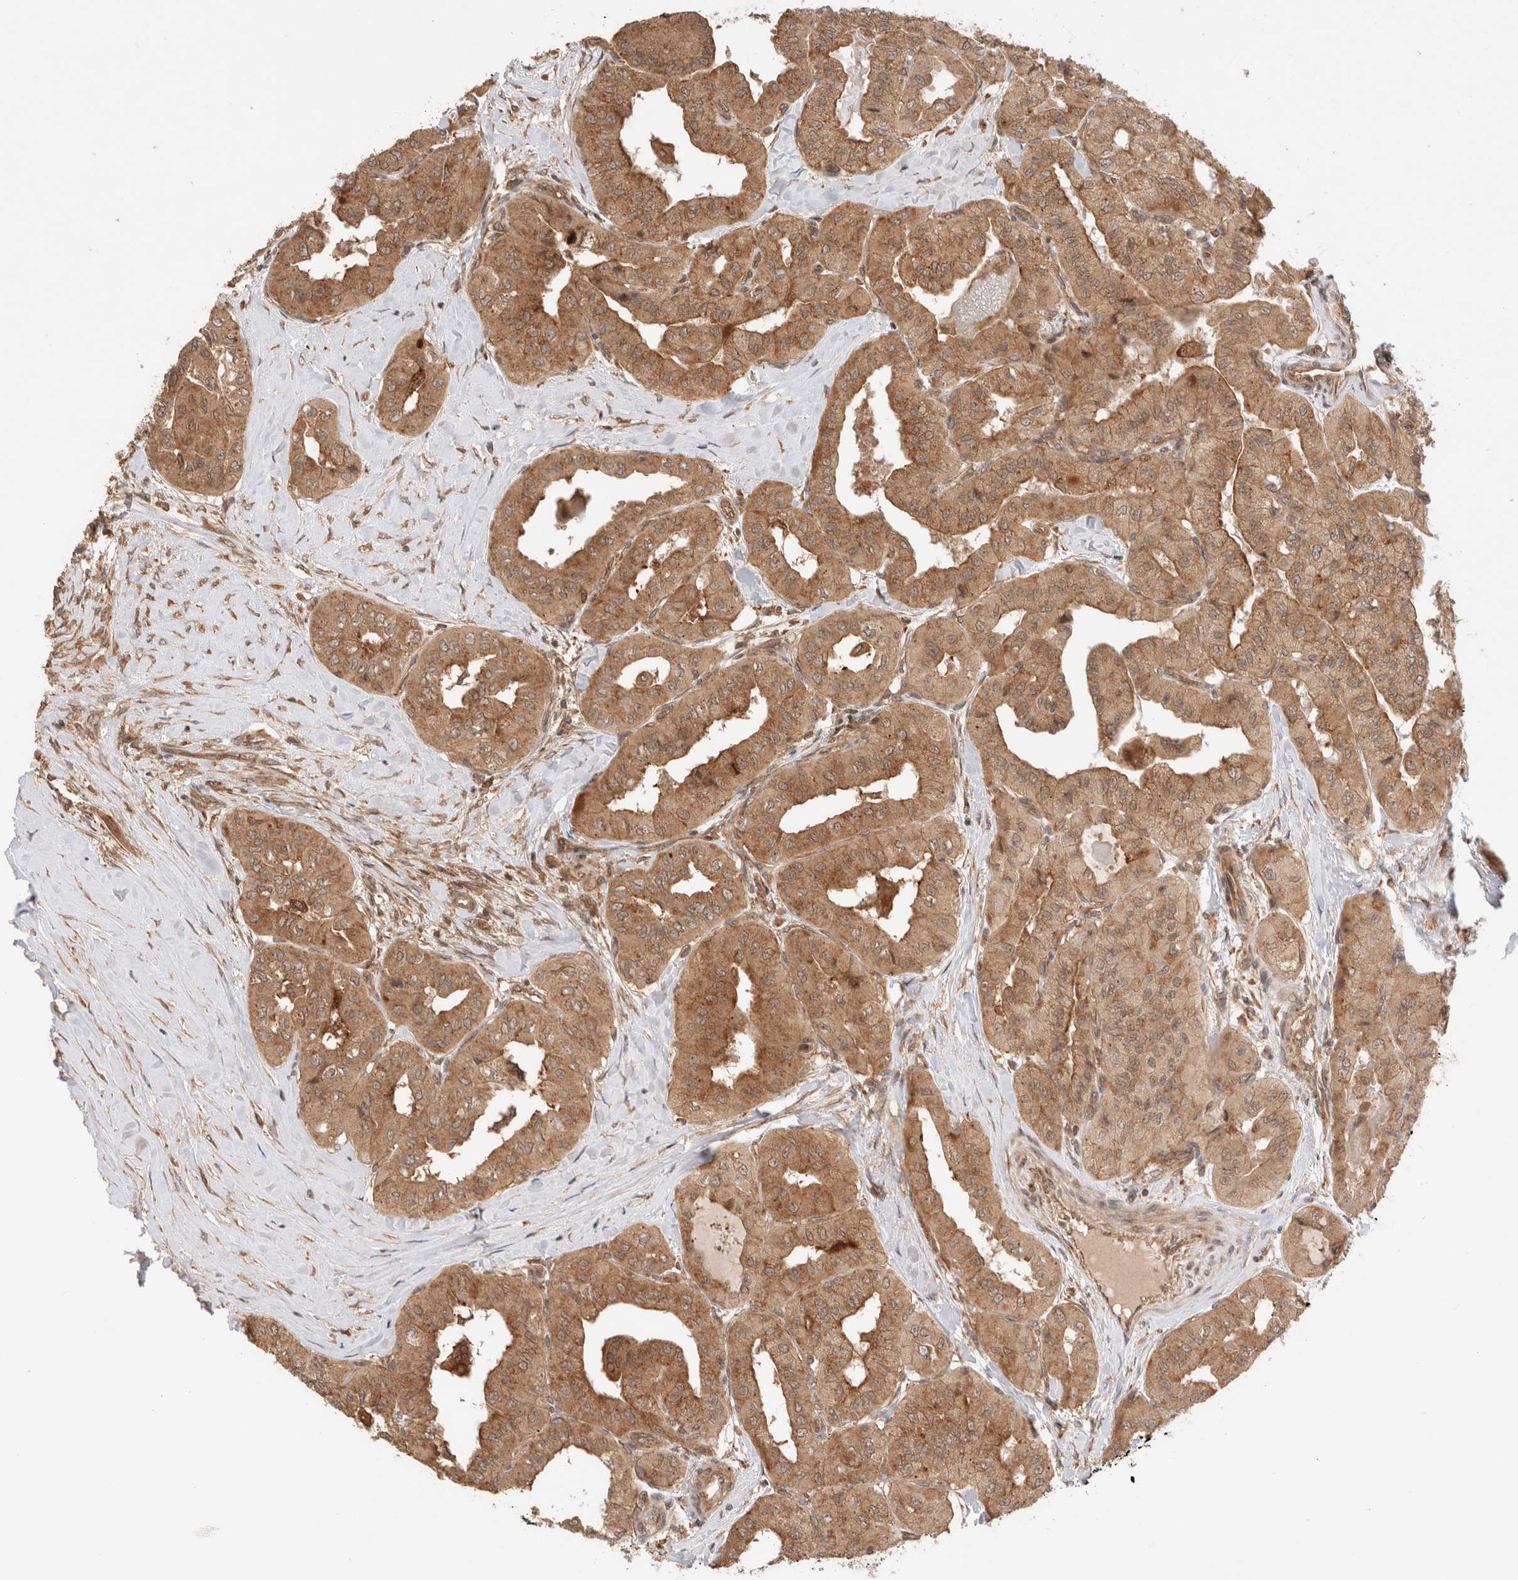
{"staining": {"intensity": "moderate", "quantity": ">75%", "location": "cytoplasmic/membranous"}, "tissue": "thyroid cancer", "cell_type": "Tumor cells", "image_type": "cancer", "snomed": [{"axis": "morphology", "description": "Papillary adenocarcinoma, NOS"}, {"axis": "topography", "description": "Thyroid gland"}], "caption": "Thyroid cancer (papillary adenocarcinoma) stained with a protein marker demonstrates moderate staining in tumor cells.", "gene": "SIKE1", "patient": {"sex": "female", "age": 59}}